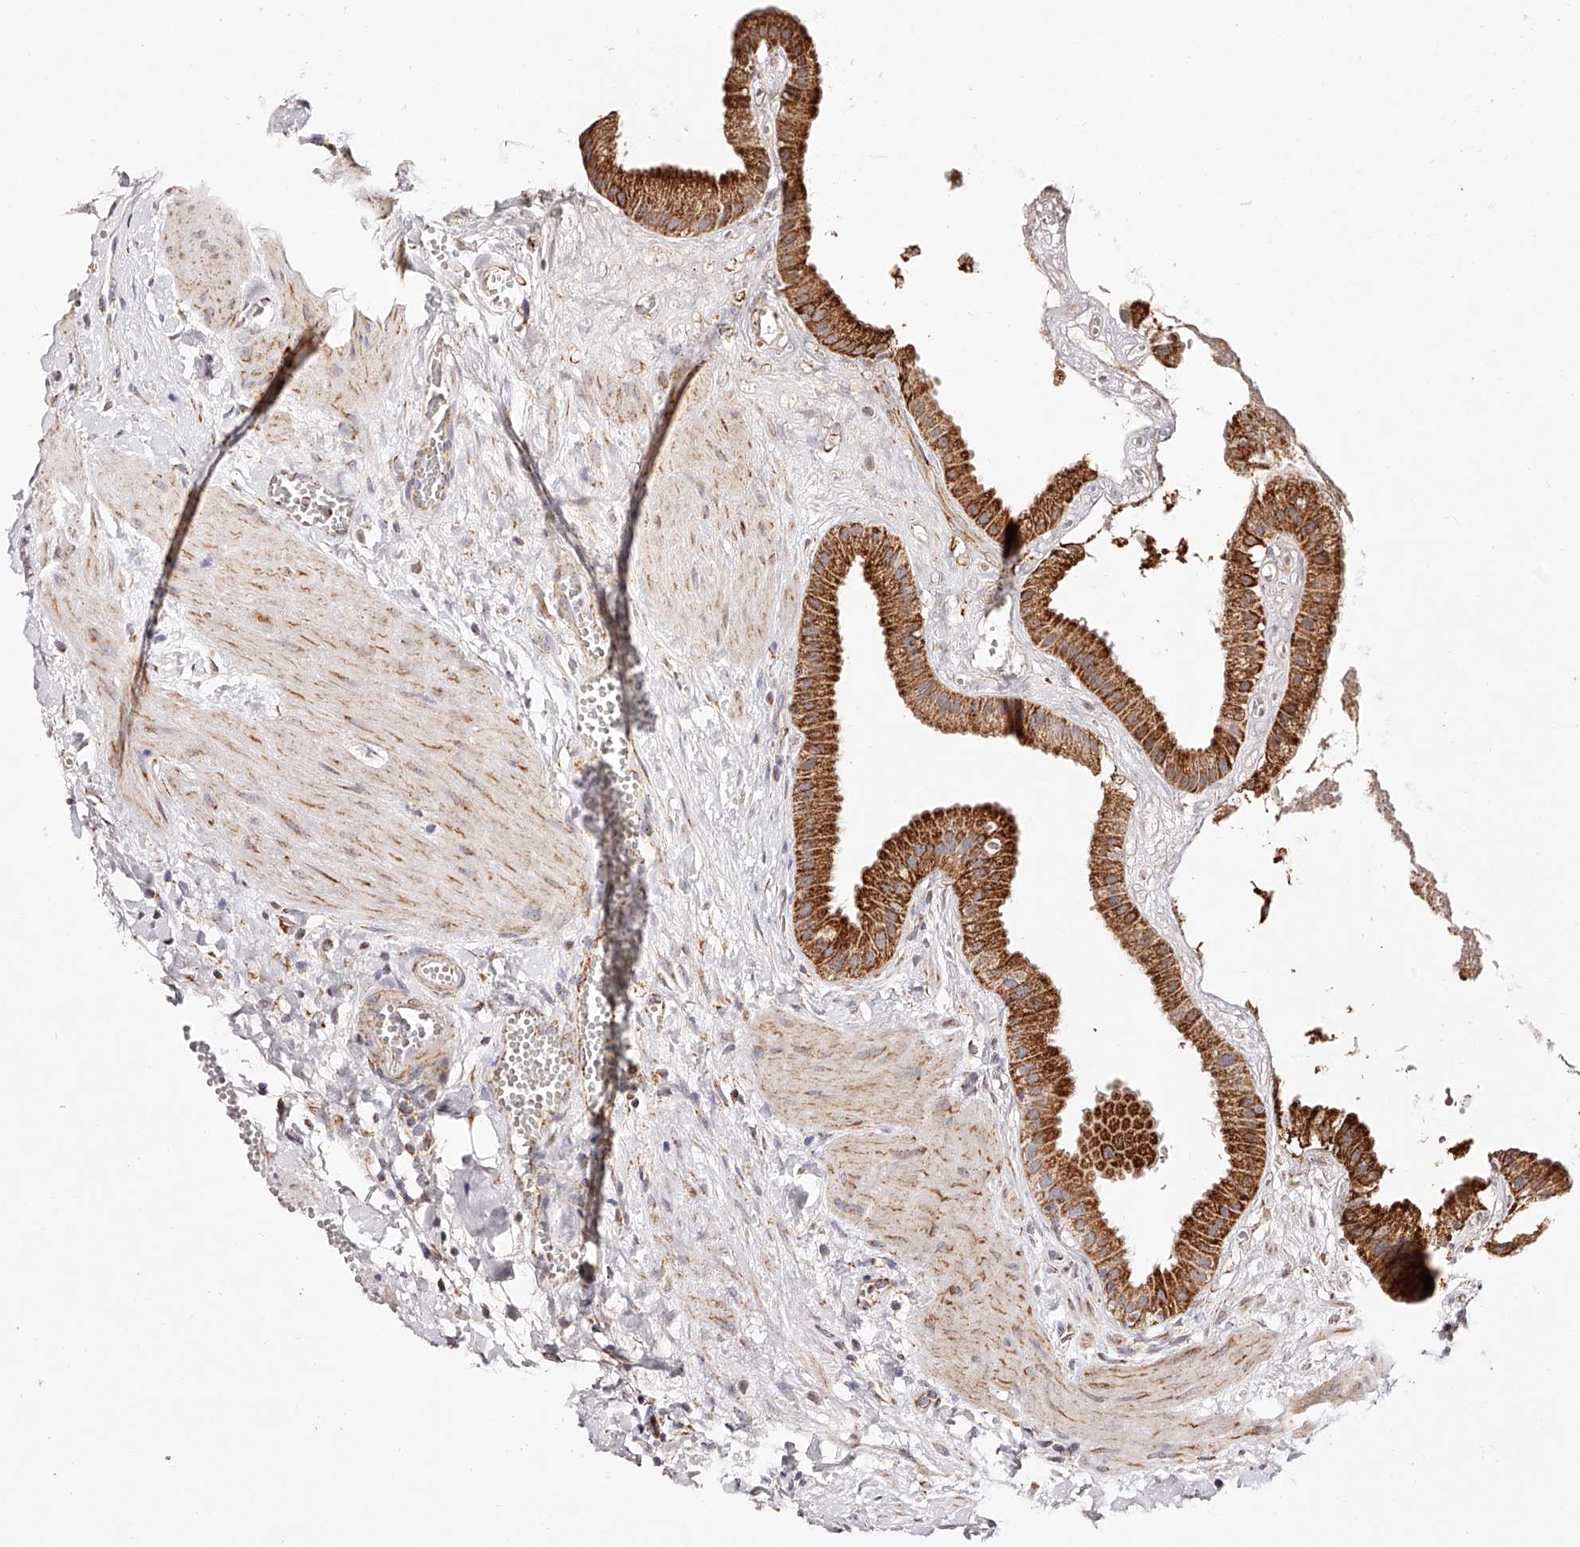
{"staining": {"intensity": "strong", "quantity": ">75%", "location": "cytoplasmic/membranous"}, "tissue": "gallbladder", "cell_type": "Glandular cells", "image_type": "normal", "snomed": [{"axis": "morphology", "description": "Normal tissue, NOS"}, {"axis": "topography", "description": "Gallbladder"}], "caption": "Gallbladder stained with immunohistochemistry exhibits strong cytoplasmic/membranous positivity in about >75% of glandular cells.", "gene": "NDUFV3", "patient": {"sex": "male", "age": 55}}